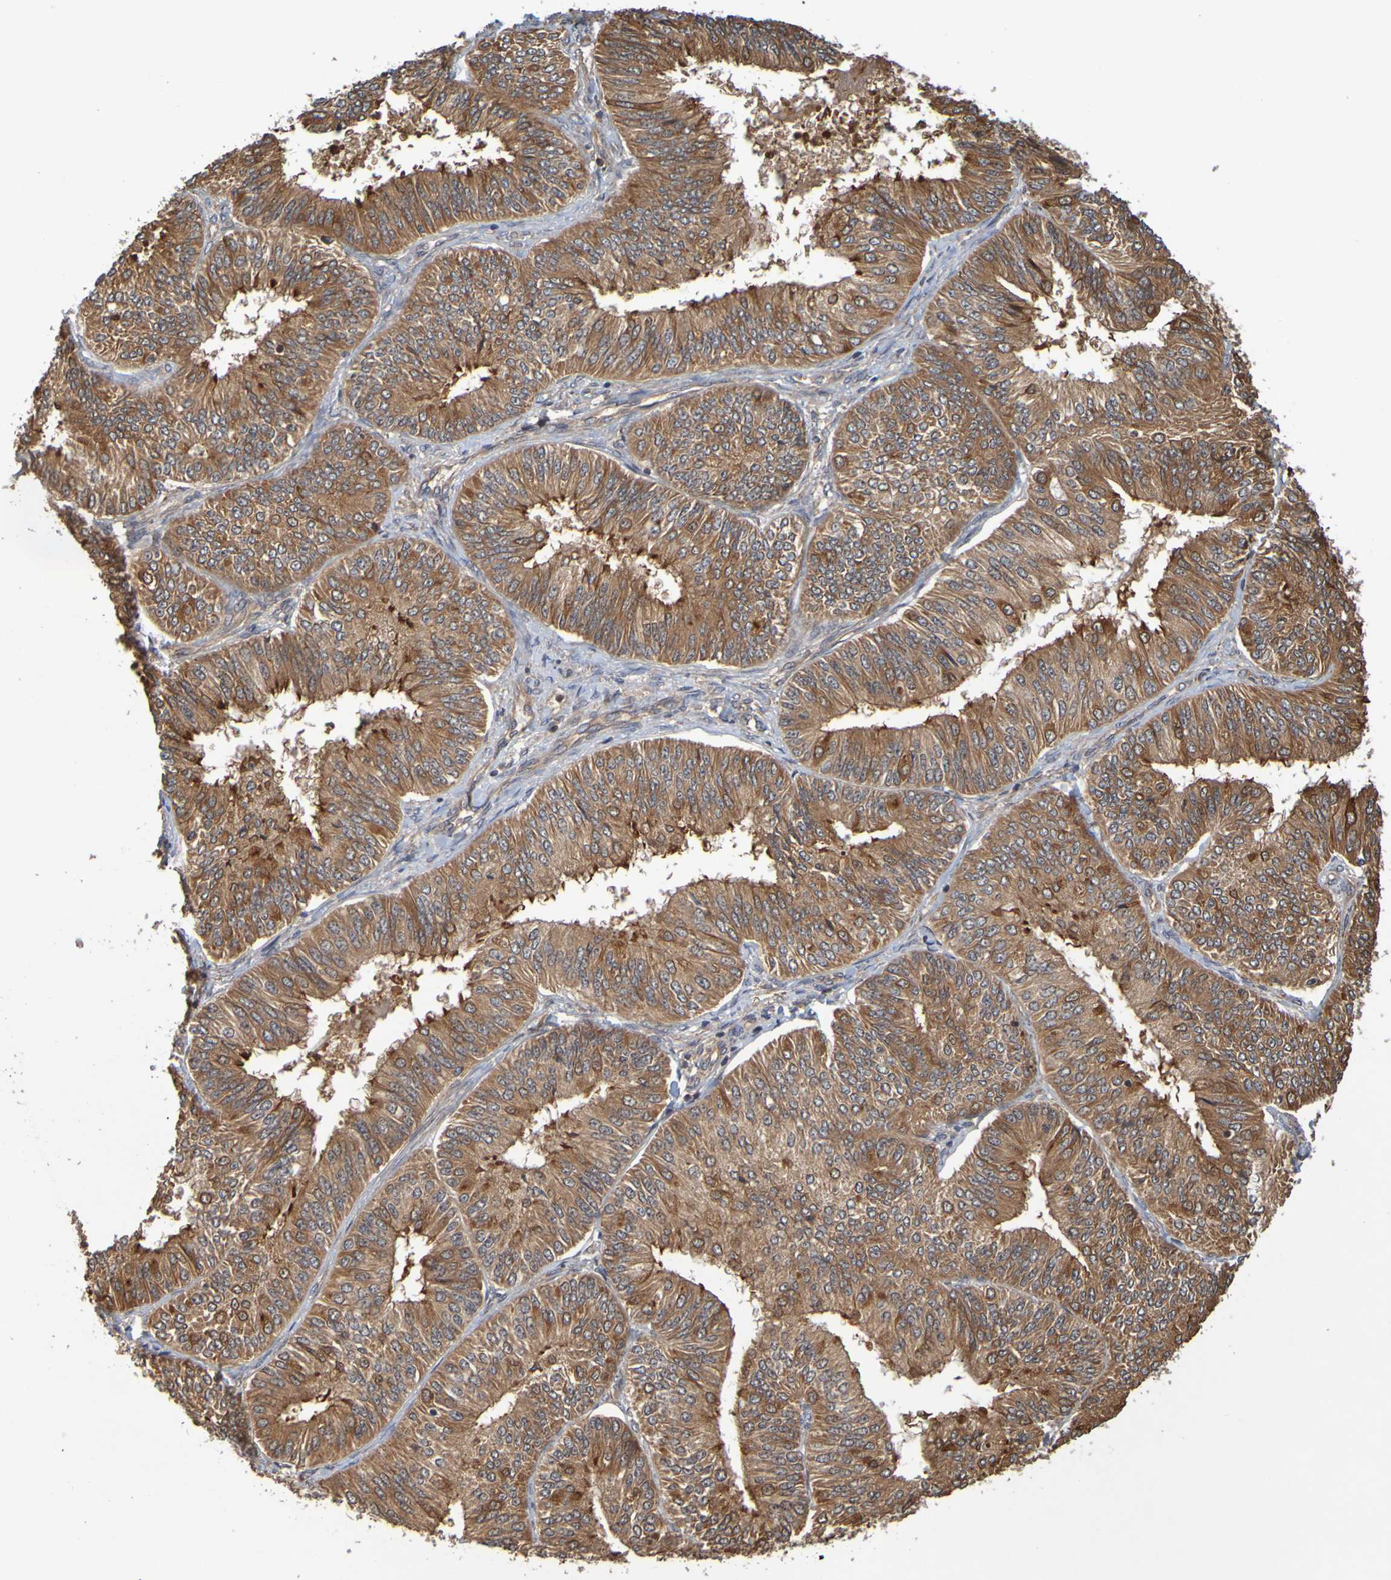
{"staining": {"intensity": "strong", "quantity": ">75%", "location": "cytoplasmic/membranous"}, "tissue": "endometrial cancer", "cell_type": "Tumor cells", "image_type": "cancer", "snomed": [{"axis": "morphology", "description": "Adenocarcinoma, NOS"}, {"axis": "topography", "description": "Endometrium"}], "caption": "Human endometrial adenocarcinoma stained with a protein marker exhibits strong staining in tumor cells.", "gene": "OCRL", "patient": {"sex": "female", "age": 58}}